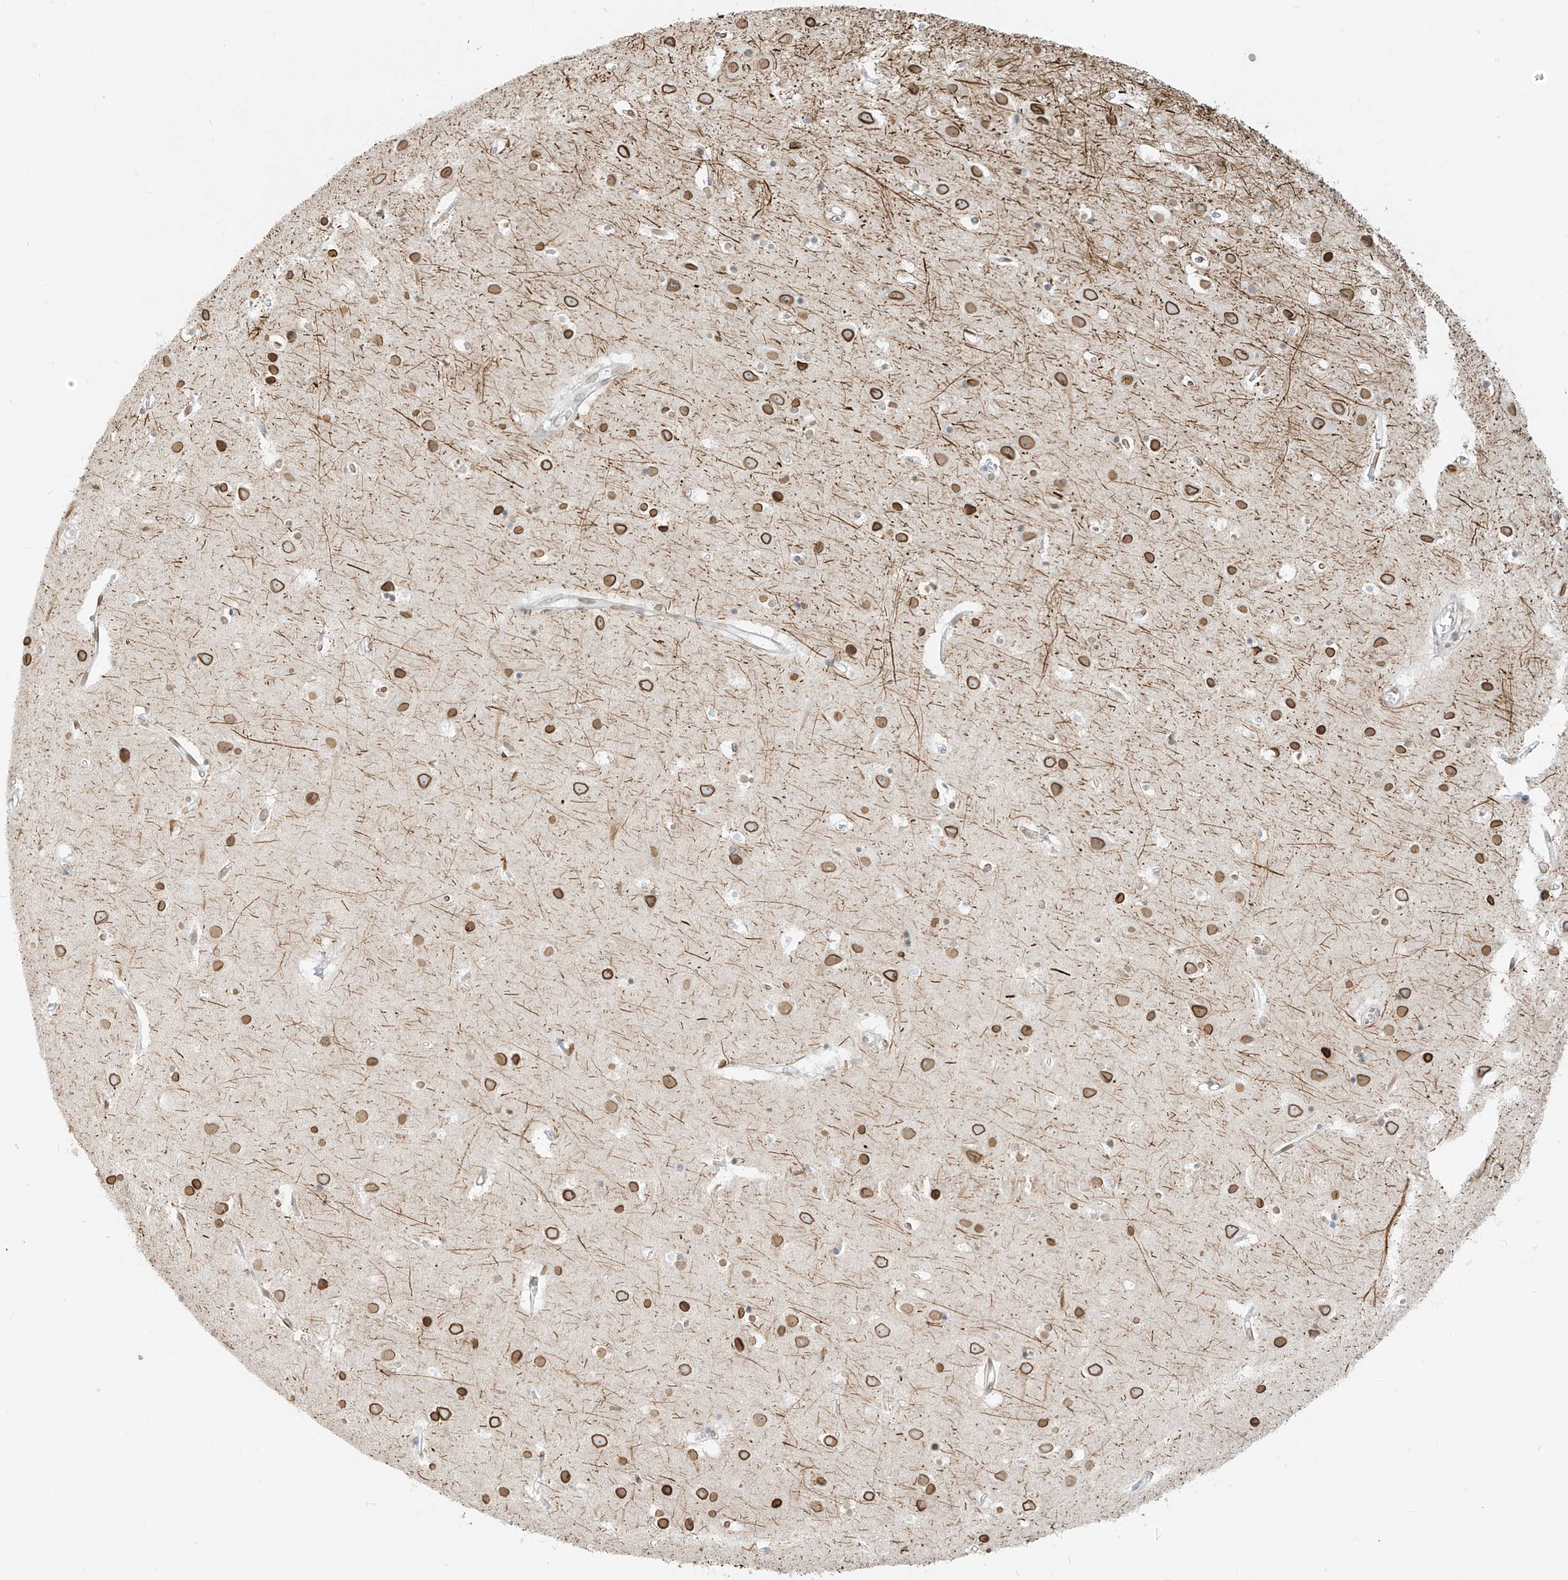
{"staining": {"intensity": "negative", "quantity": "none", "location": "none"}, "tissue": "cerebral cortex", "cell_type": "Endothelial cells", "image_type": "normal", "snomed": [{"axis": "morphology", "description": "Normal tissue, NOS"}, {"axis": "topography", "description": "Cerebral cortex"}], "caption": "Cerebral cortex stained for a protein using IHC reveals no expression endothelial cells.", "gene": "OSBPL7", "patient": {"sex": "male", "age": 54}}